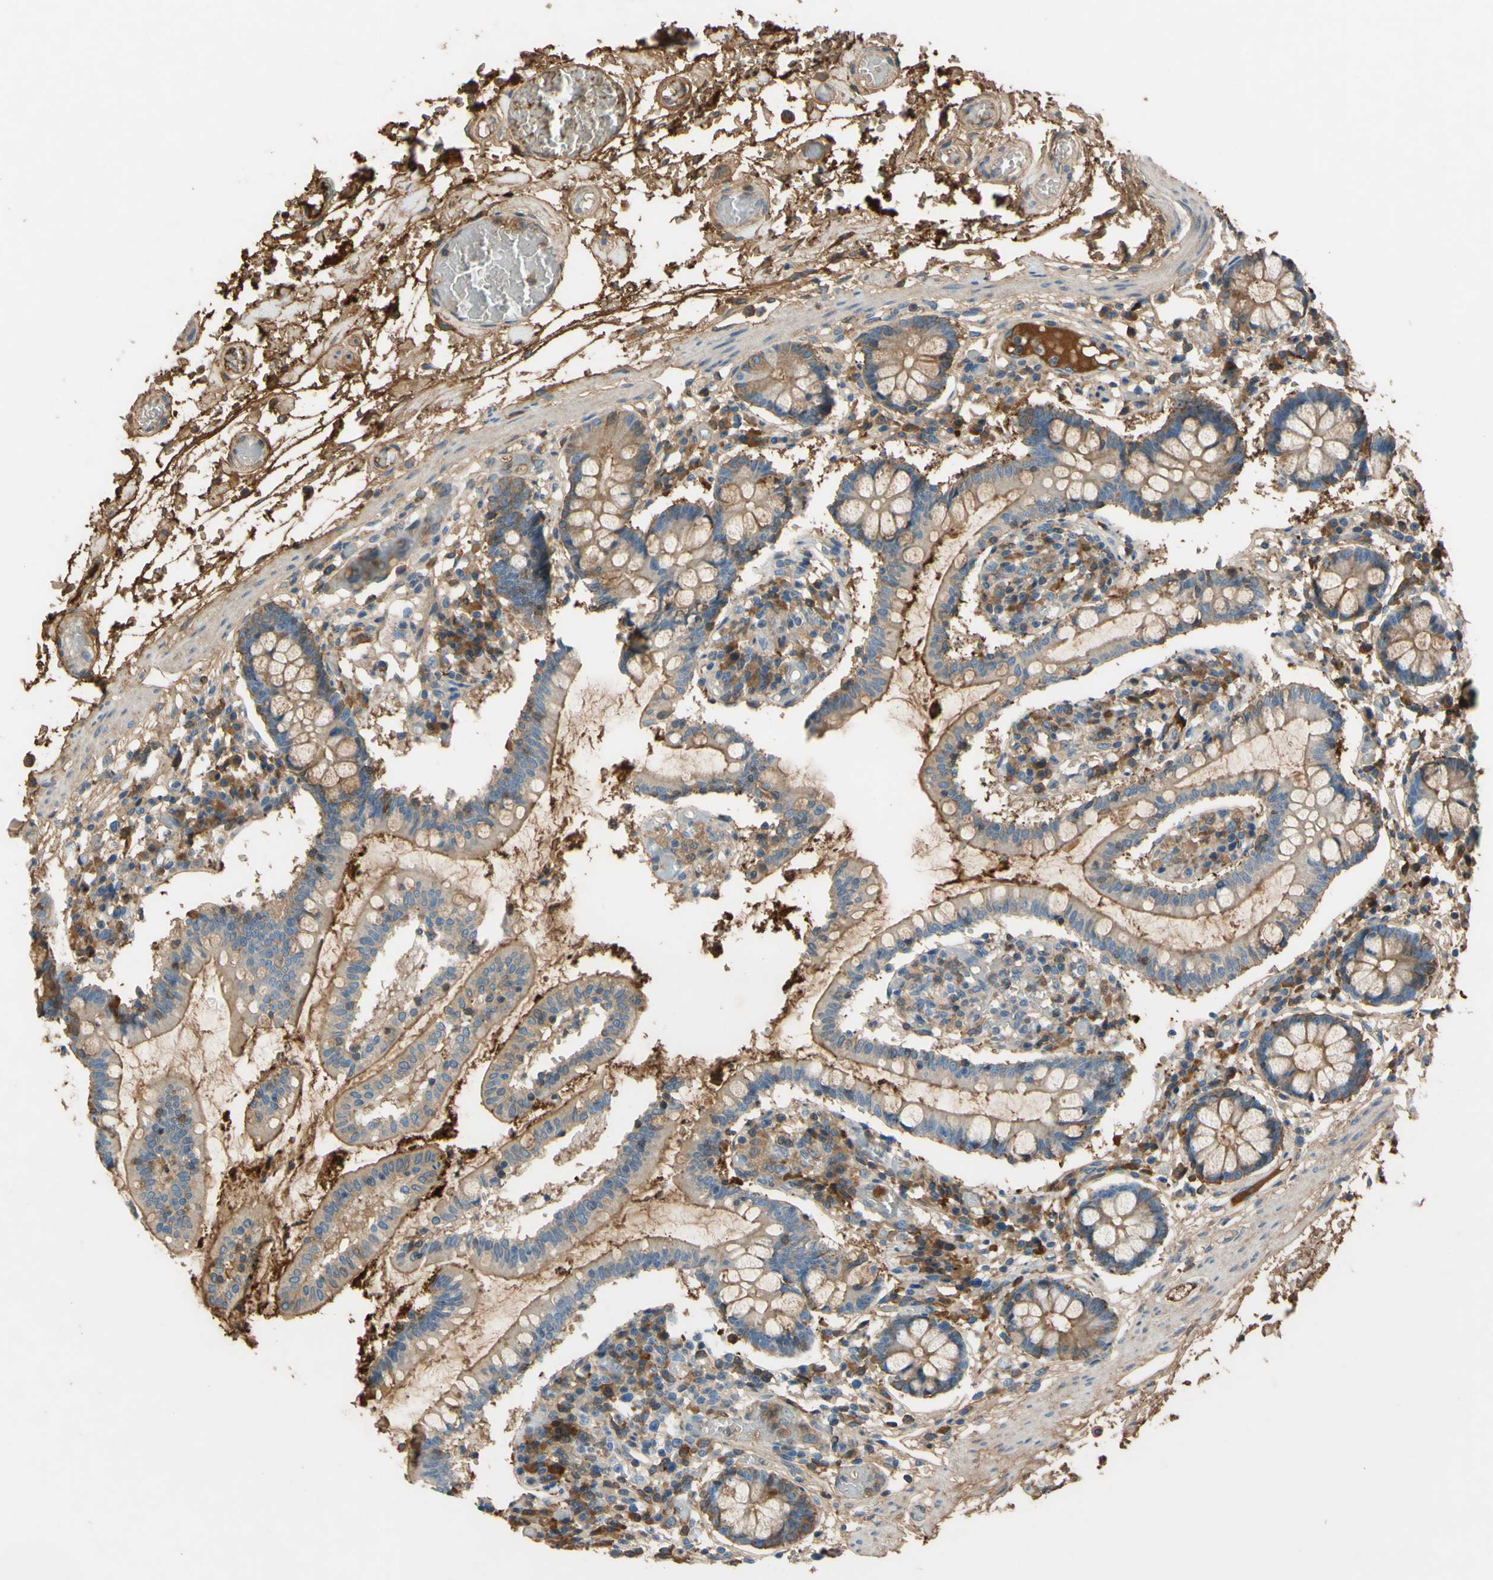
{"staining": {"intensity": "moderate", "quantity": "25%-75%", "location": "cytoplasmic/membranous"}, "tissue": "small intestine", "cell_type": "Glandular cells", "image_type": "normal", "snomed": [{"axis": "morphology", "description": "Normal tissue, NOS"}, {"axis": "topography", "description": "Small intestine"}], "caption": "Glandular cells show medium levels of moderate cytoplasmic/membranous staining in about 25%-75% of cells in benign human small intestine. (Stains: DAB (3,3'-diaminobenzidine) in brown, nuclei in blue, Microscopy: brightfield microscopy at high magnification).", "gene": "TIMP2", "patient": {"sex": "female", "age": 61}}